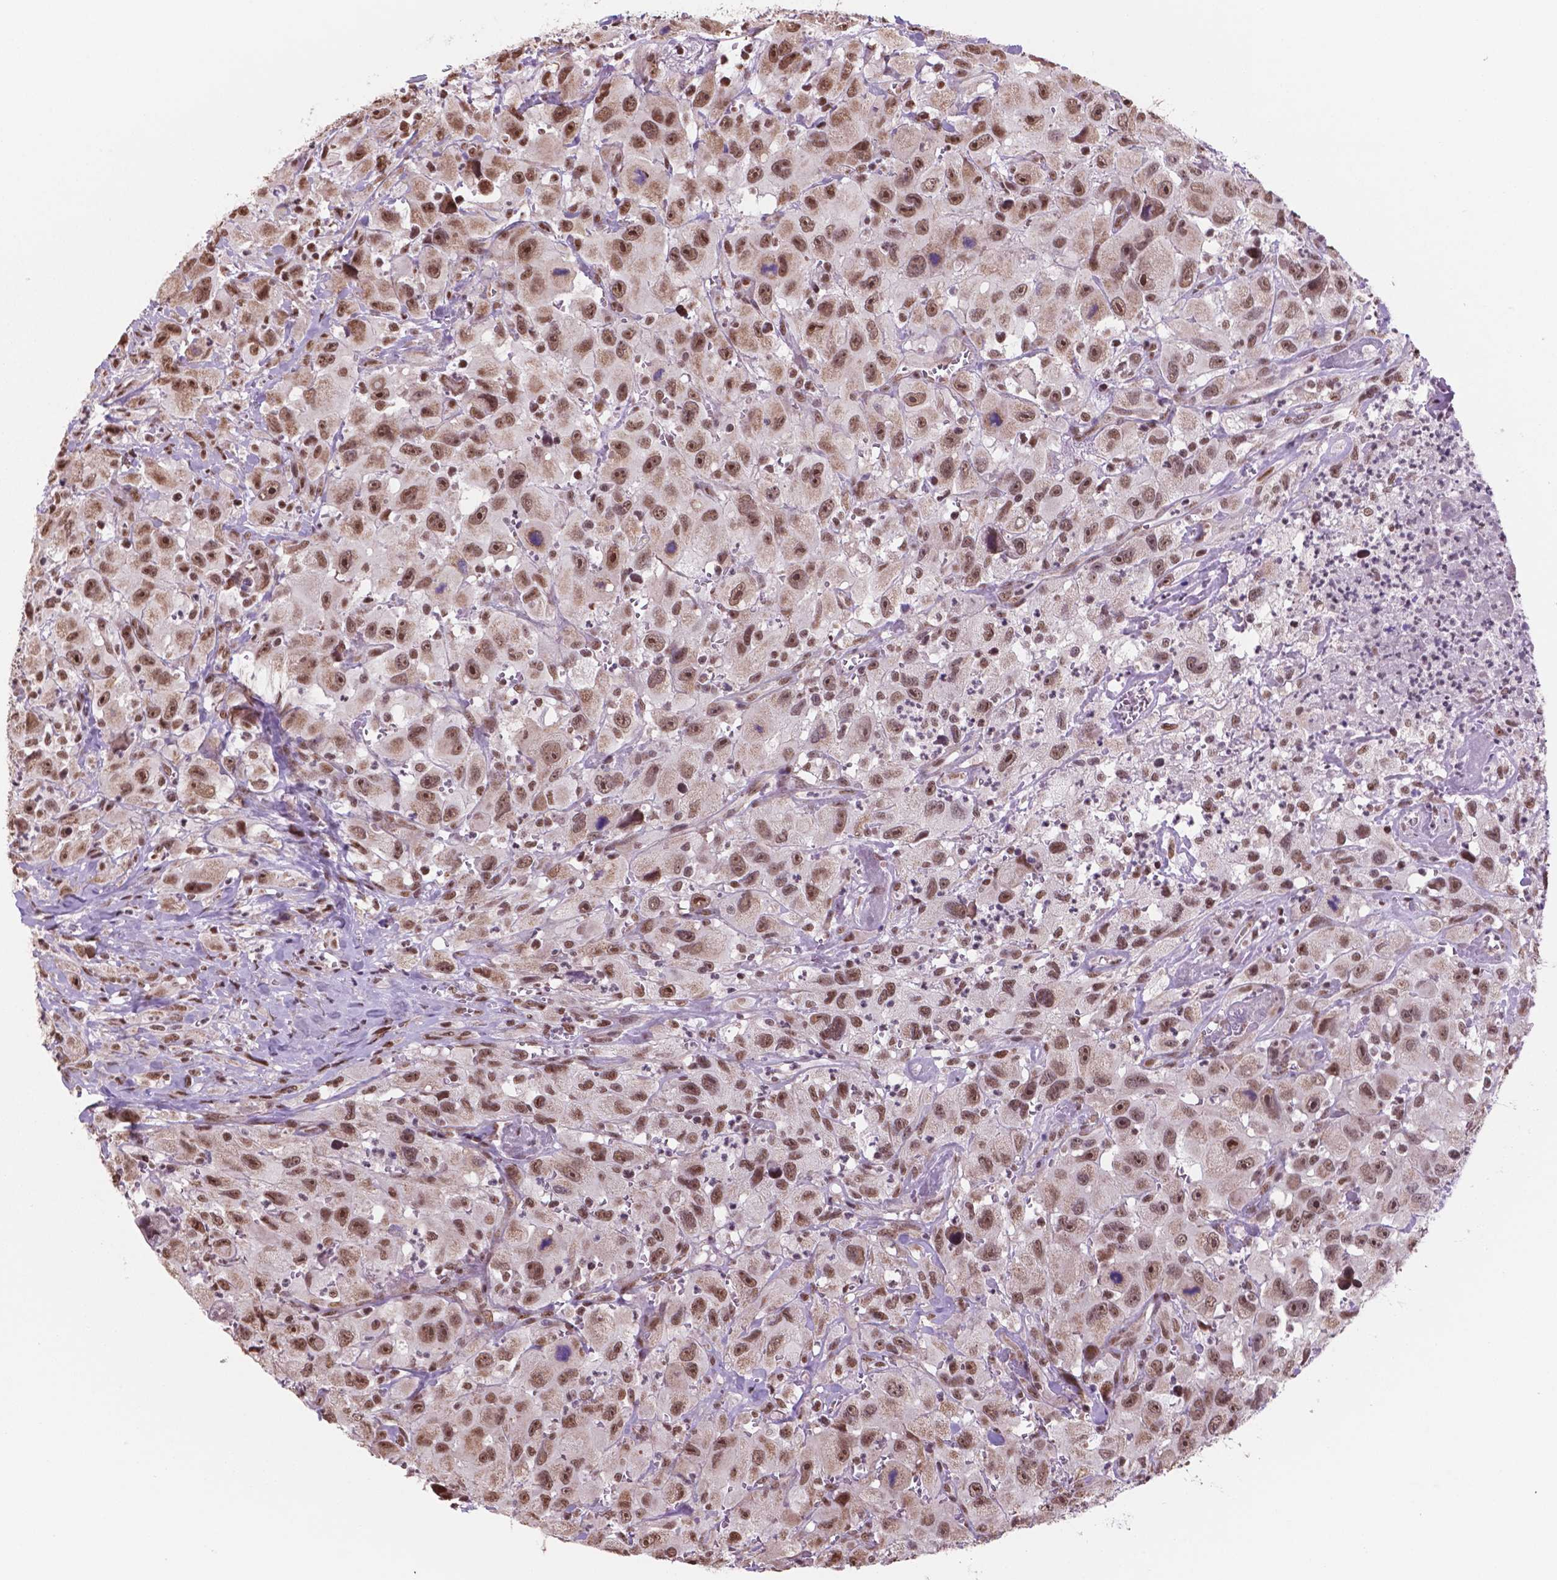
{"staining": {"intensity": "moderate", "quantity": ">75%", "location": "cytoplasmic/membranous,nuclear"}, "tissue": "head and neck cancer", "cell_type": "Tumor cells", "image_type": "cancer", "snomed": [{"axis": "morphology", "description": "Squamous cell carcinoma, NOS"}, {"axis": "morphology", "description": "Squamous cell carcinoma, metastatic, NOS"}, {"axis": "topography", "description": "Oral tissue"}, {"axis": "topography", "description": "Head-Neck"}], "caption": "Approximately >75% of tumor cells in head and neck metastatic squamous cell carcinoma exhibit moderate cytoplasmic/membranous and nuclear protein staining as visualized by brown immunohistochemical staining.", "gene": "NDUFA10", "patient": {"sex": "female", "age": 85}}